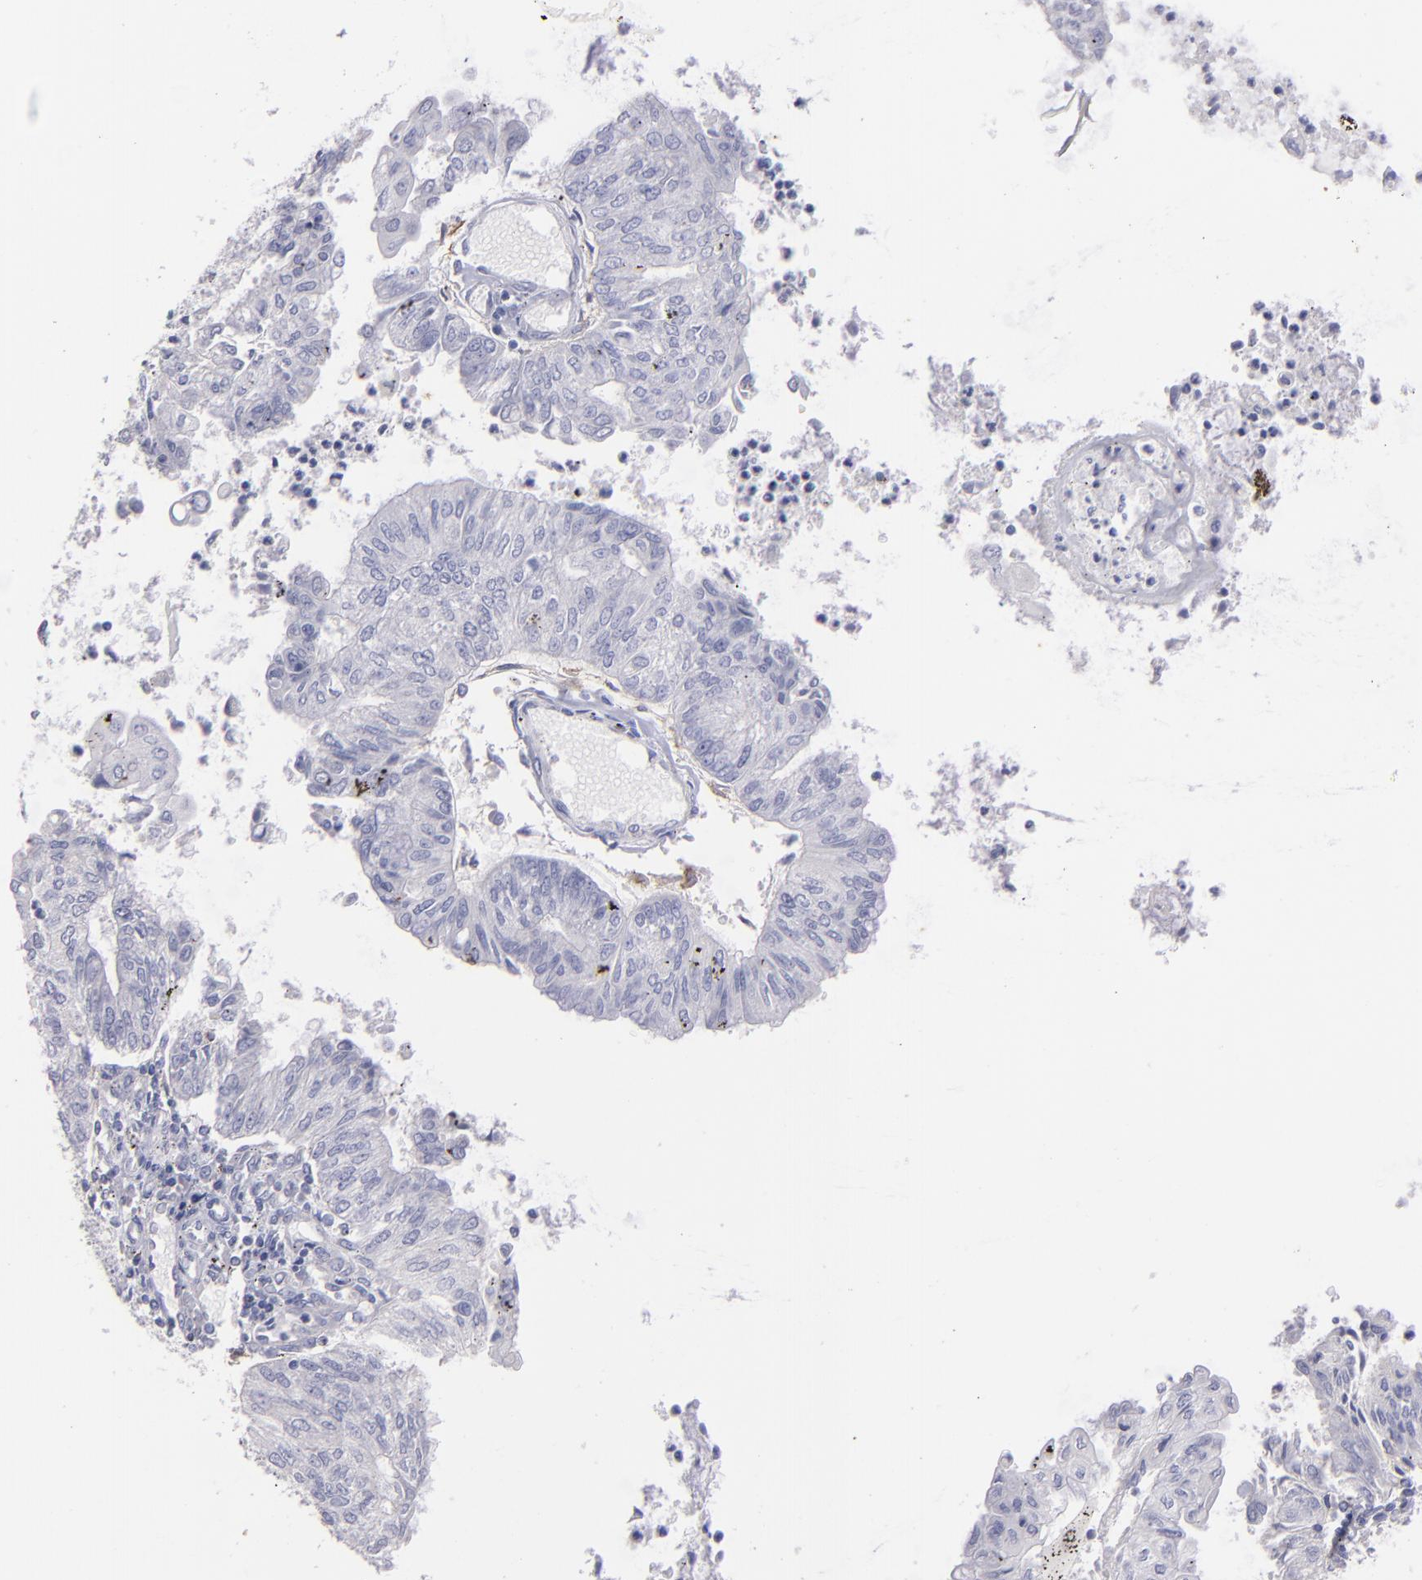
{"staining": {"intensity": "negative", "quantity": "none", "location": "none"}, "tissue": "endometrial cancer", "cell_type": "Tumor cells", "image_type": "cancer", "snomed": [{"axis": "morphology", "description": "Adenocarcinoma, NOS"}, {"axis": "topography", "description": "Endometrium"}], "caption": "Immunohistochemistry (IHC) of endometrial cancer (adenocarcinoma) exhibits no positivity in tumor cells.", "gene": "SNAP25", "patient": {"sex": "female", "age": 59}}